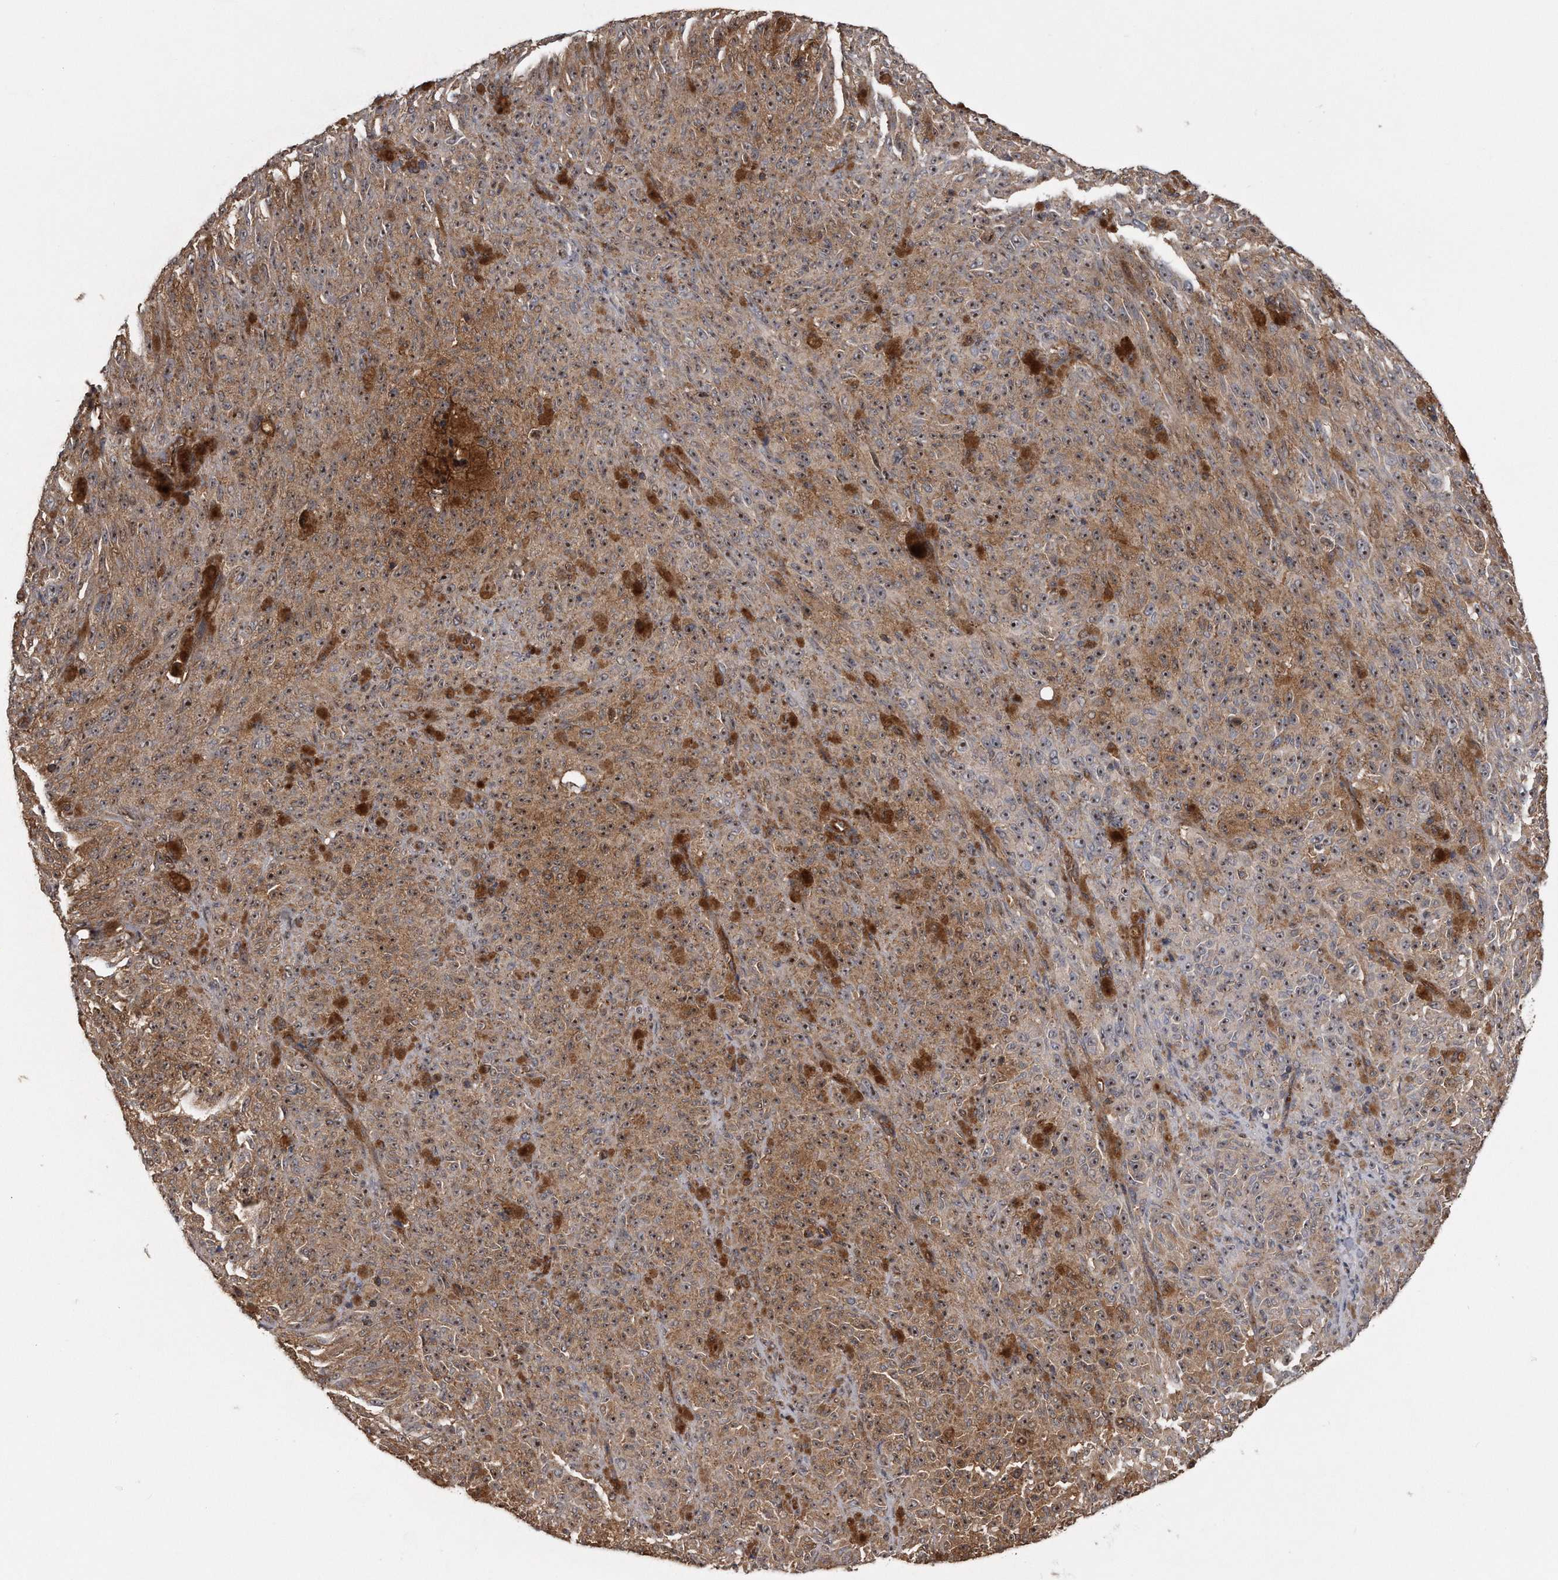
{"staining": {"intensity": "moderate", "quantity": ">75%", "location": "cytoplasmic/membranous,nuclear"}, "tissue": "melanoma", "cell_type": "Tumor cells", "image_type": "cancer", "snomed": [{"axis": "morphology", "description": "Malignant melanoma, NOS"}, {"axis": "topography", "description": "Skin"}], "caption": "Melanoma tissue shows moderate cytoplasmic/membranous and nuclear expression in approximately >75% of tumor cells, visualized by immunohistochemistry.", "gene": "KCND3", "patient": {"sex": "female", "age": 82}}